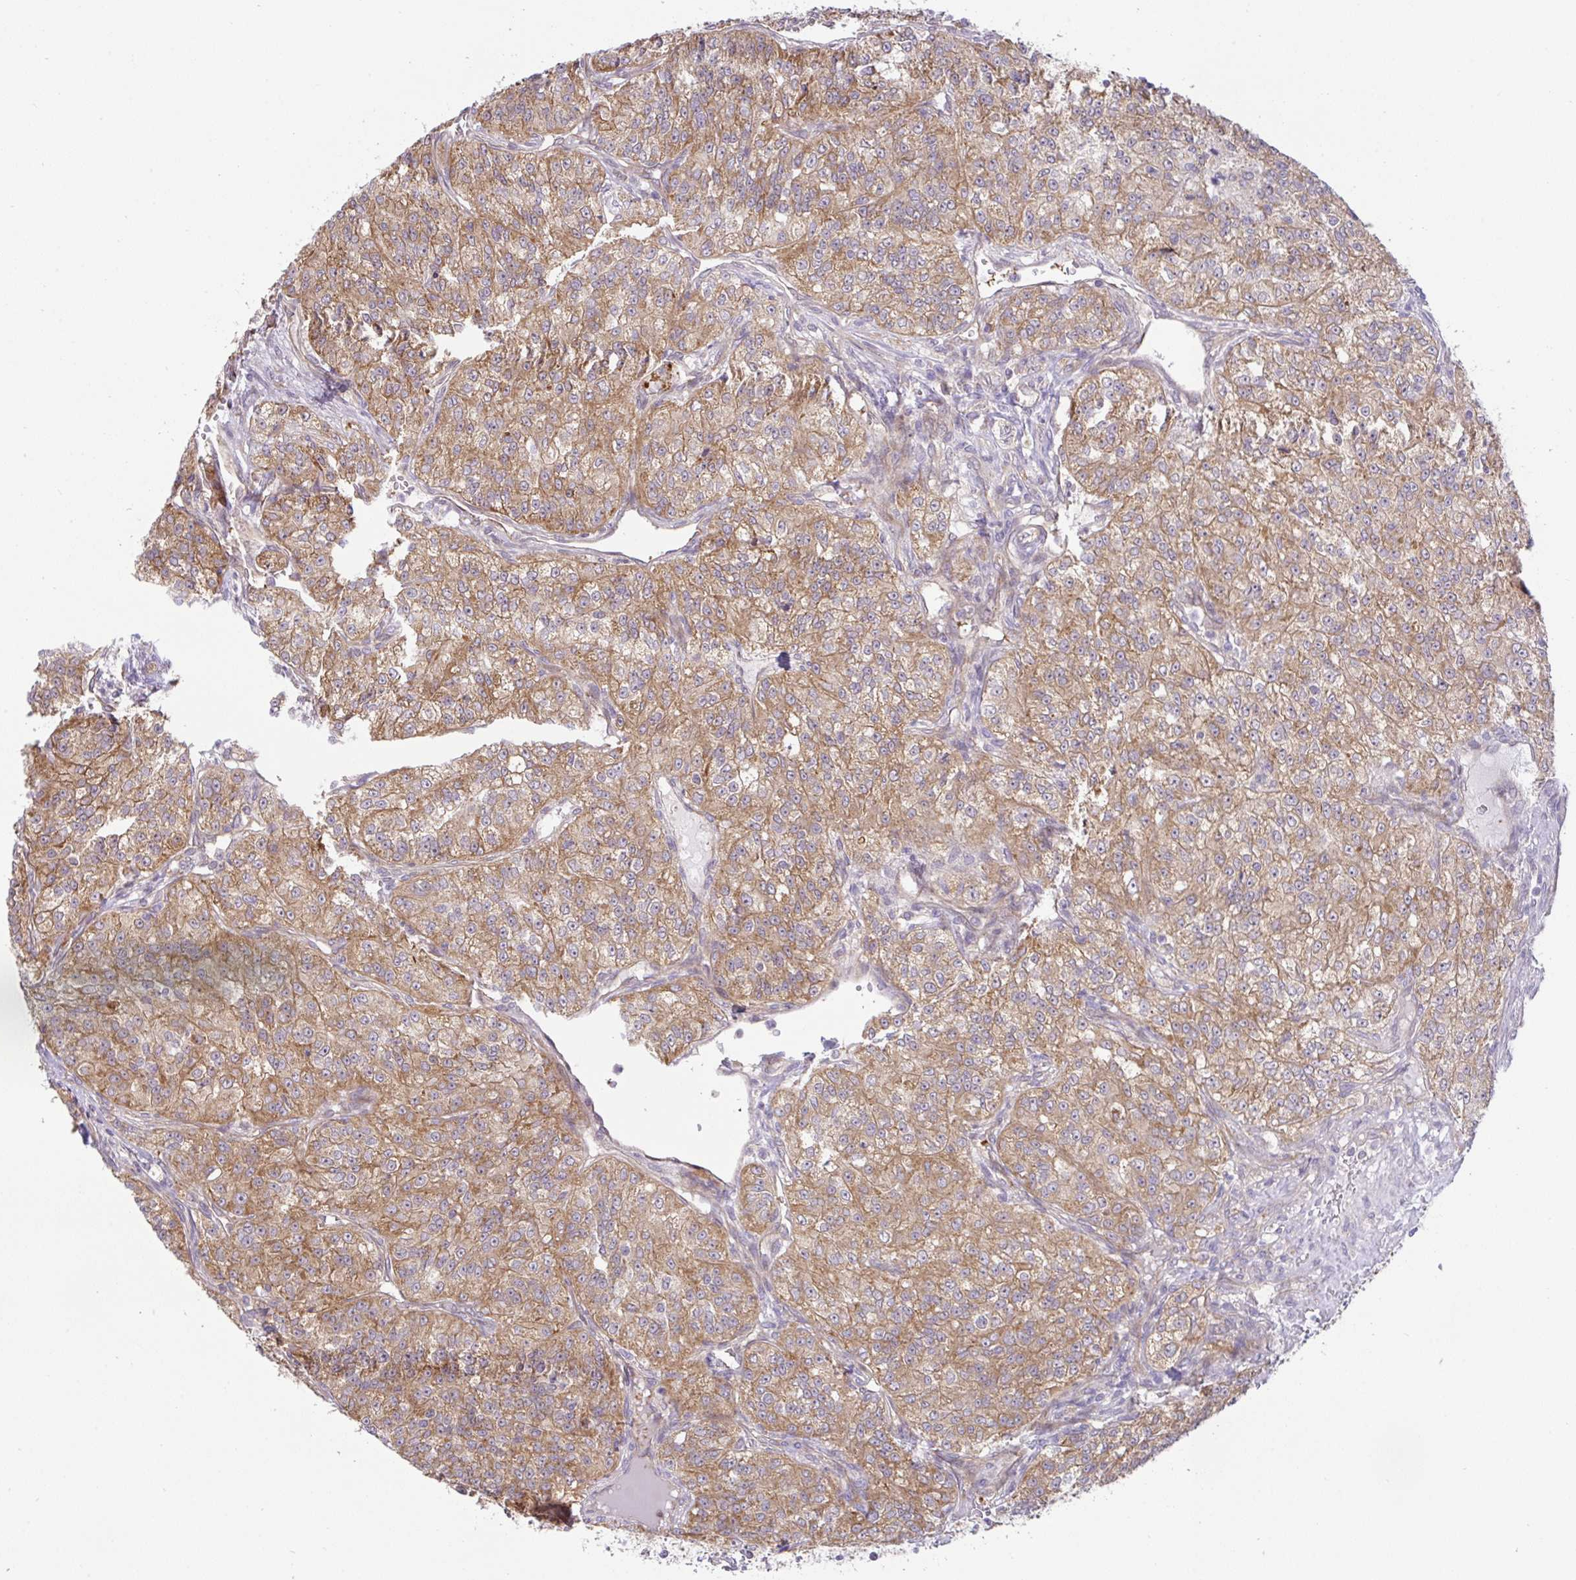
{"staining": {"intensity": "moderate", "quantity": ">75%", "location": "cytoplasmic/membranous"}, "tissue": "renal cancer", "cell_type": "Tumor cells", "image_type": "cancer", "snomed": [{"axis": "morphology", "description": "Adenocarcinoma, NOS"}, {"axis": "topography", "description": "Kidney"}], "caption": "A medium amount of moderate cytoplasmic/membranous expression is seen in approximately >75% of tumor cells in renal adenocarcinoma tissue. (DAB (3,3'-diaminobenzidine) = brown stain, brightfield microscopy at high magnification).", "gene": "DLEU7", "patient": {"sex": "female", "age": 63}}